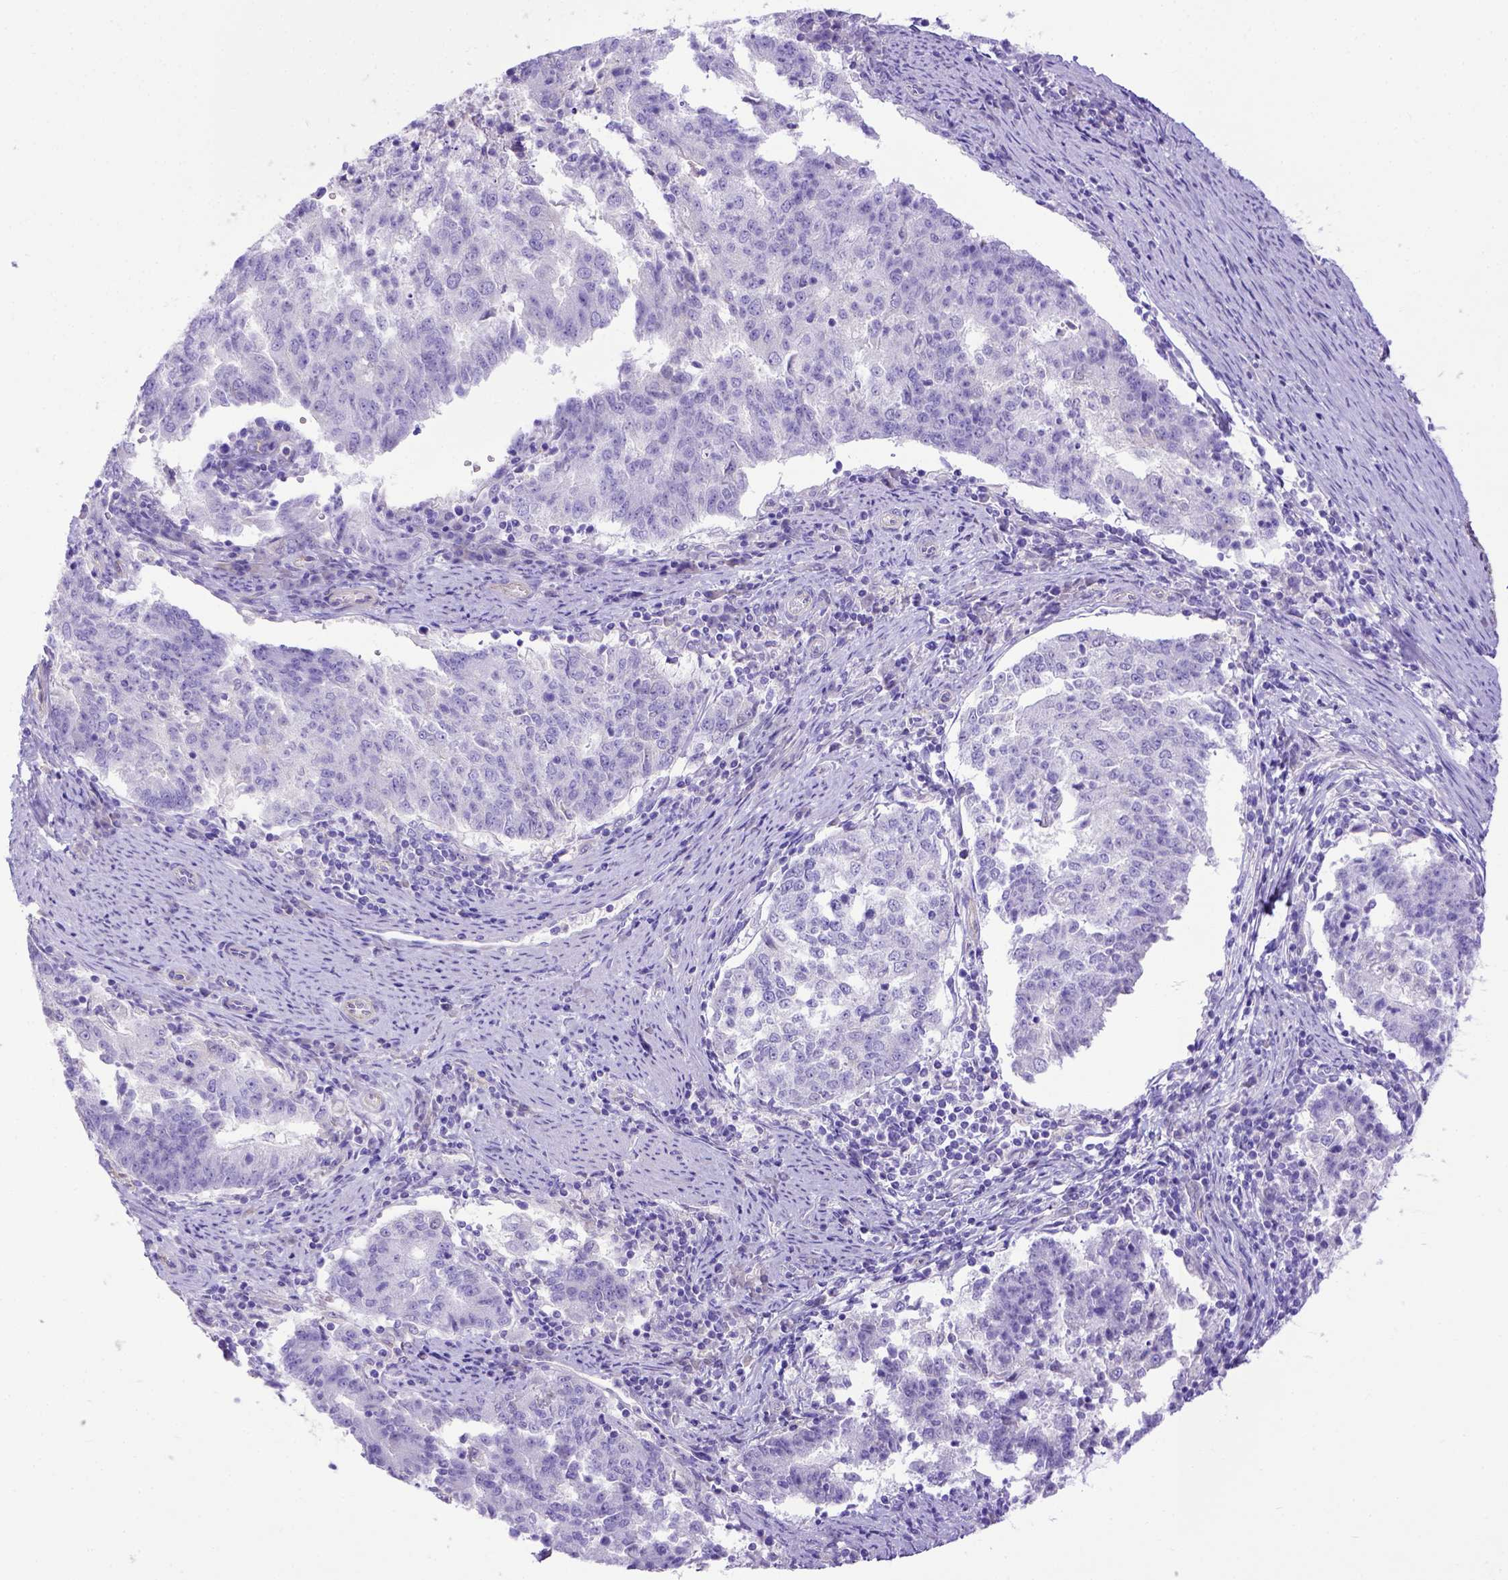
{"staining": {"intensity": "negative", "quantity": "none", "location": "none"}, "tissue": "endometrial cancer", "cell_type": "Tumor cells", "image_type": "cancer", "snomed": [{"axis": "morphology", "description": "Adenocarcinoma, NOS"}, {"axis": "topography", "description": "Endometrium"}], "caption": "The image demonstrates no significant positivity in tumor cells of endometrial cancer.", "gene": "LRRC18", "patient": {"sex": "female", "age": 82}}